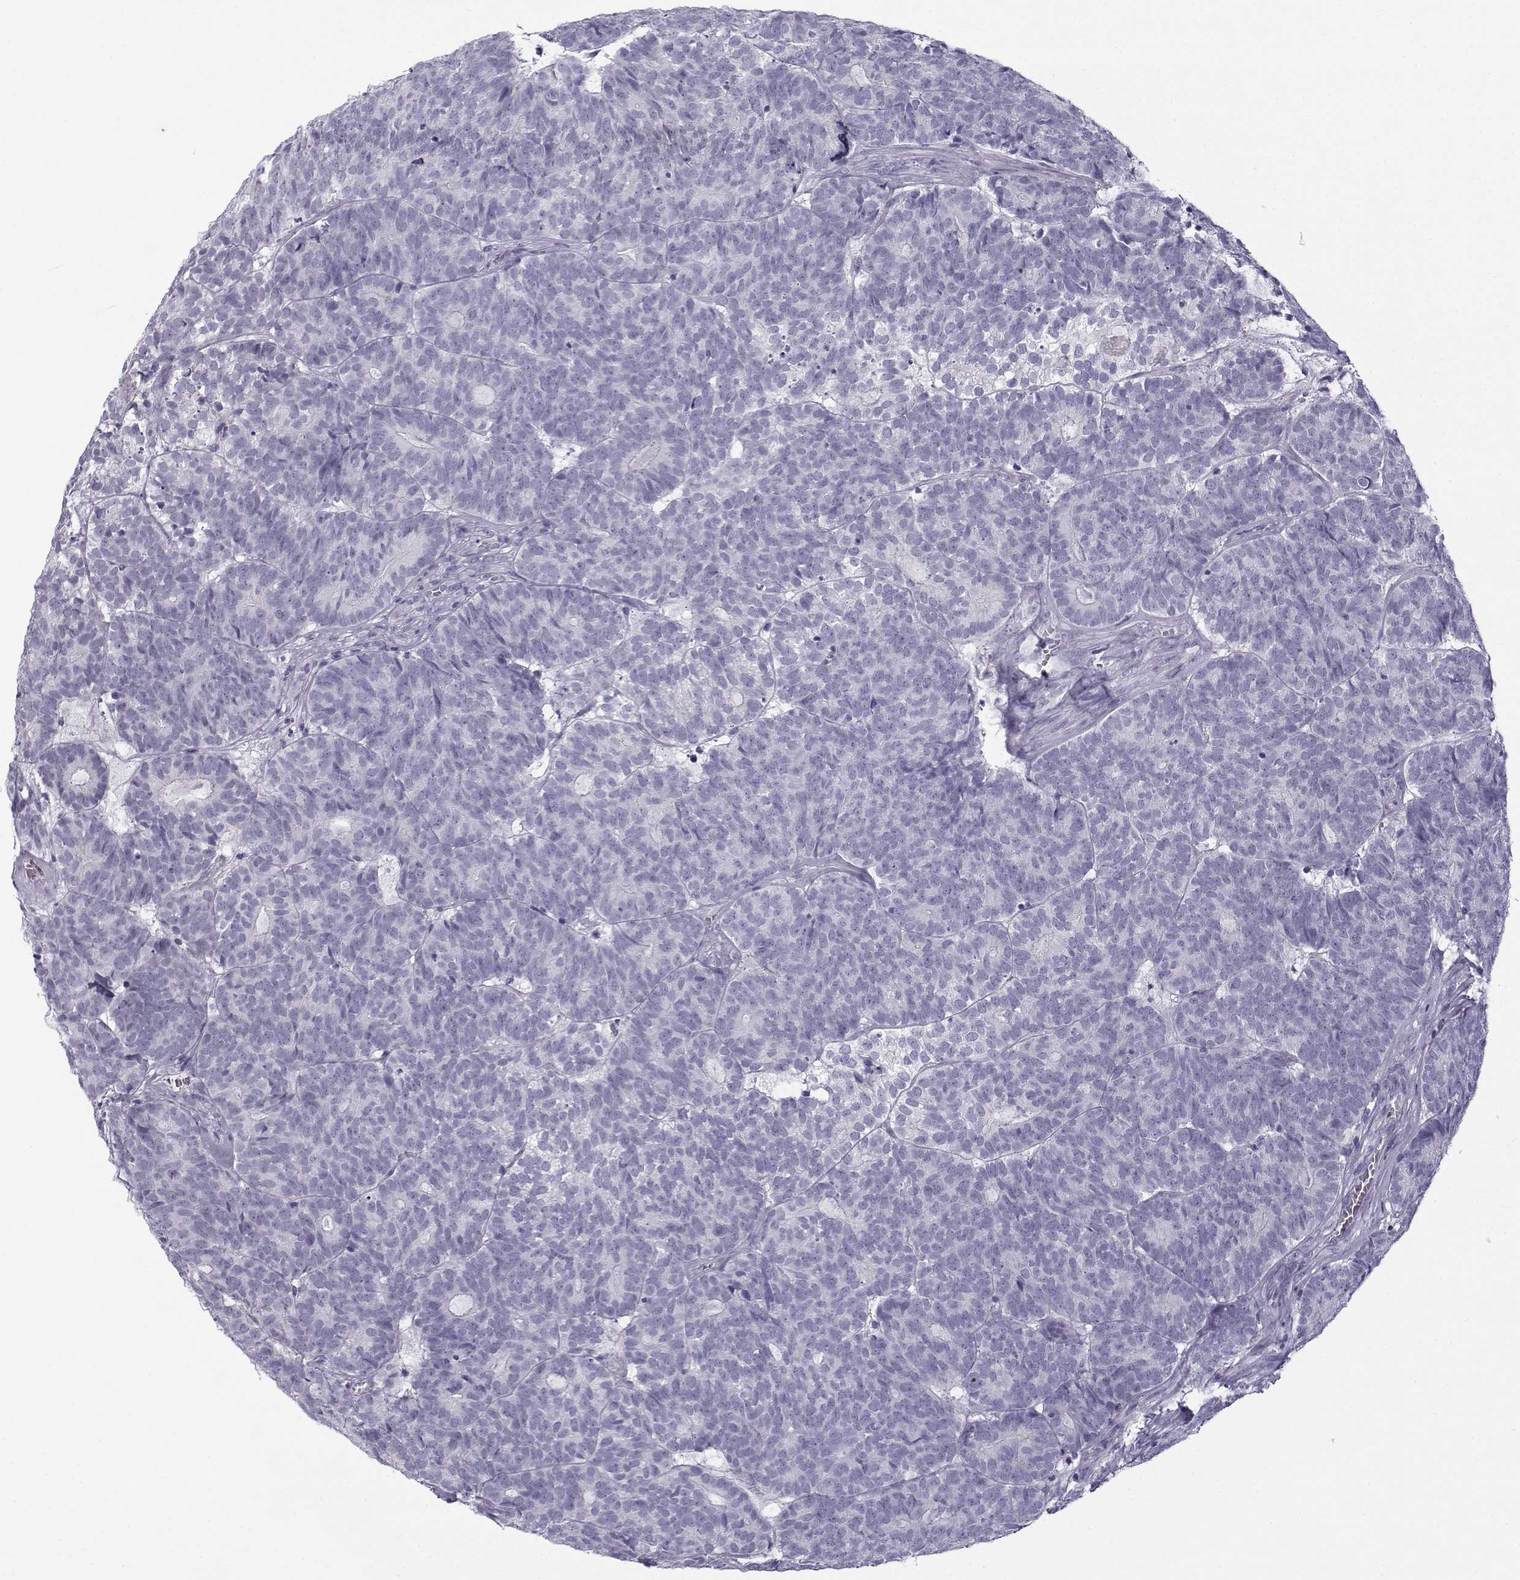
{"staining": {"intensity": "negative", "quantity": "none", "location": "none"}, "tissue": "head and neck cancer", "cell_type": "Tumor cells", "image_type": "cancer", "snomed": [{"axis": "morphology", "description": "Adenocarcinoma, NOS"}, {"axis": "topography", "description": "Head-Neck"}], "caption": "DAB immunohistochemical staining of adenocarcinoma (head and neck) demonstrates no significant expression in tumor cells.", "gene": "GTSF1L", "patient": {"sex": "female", "age": 81}}